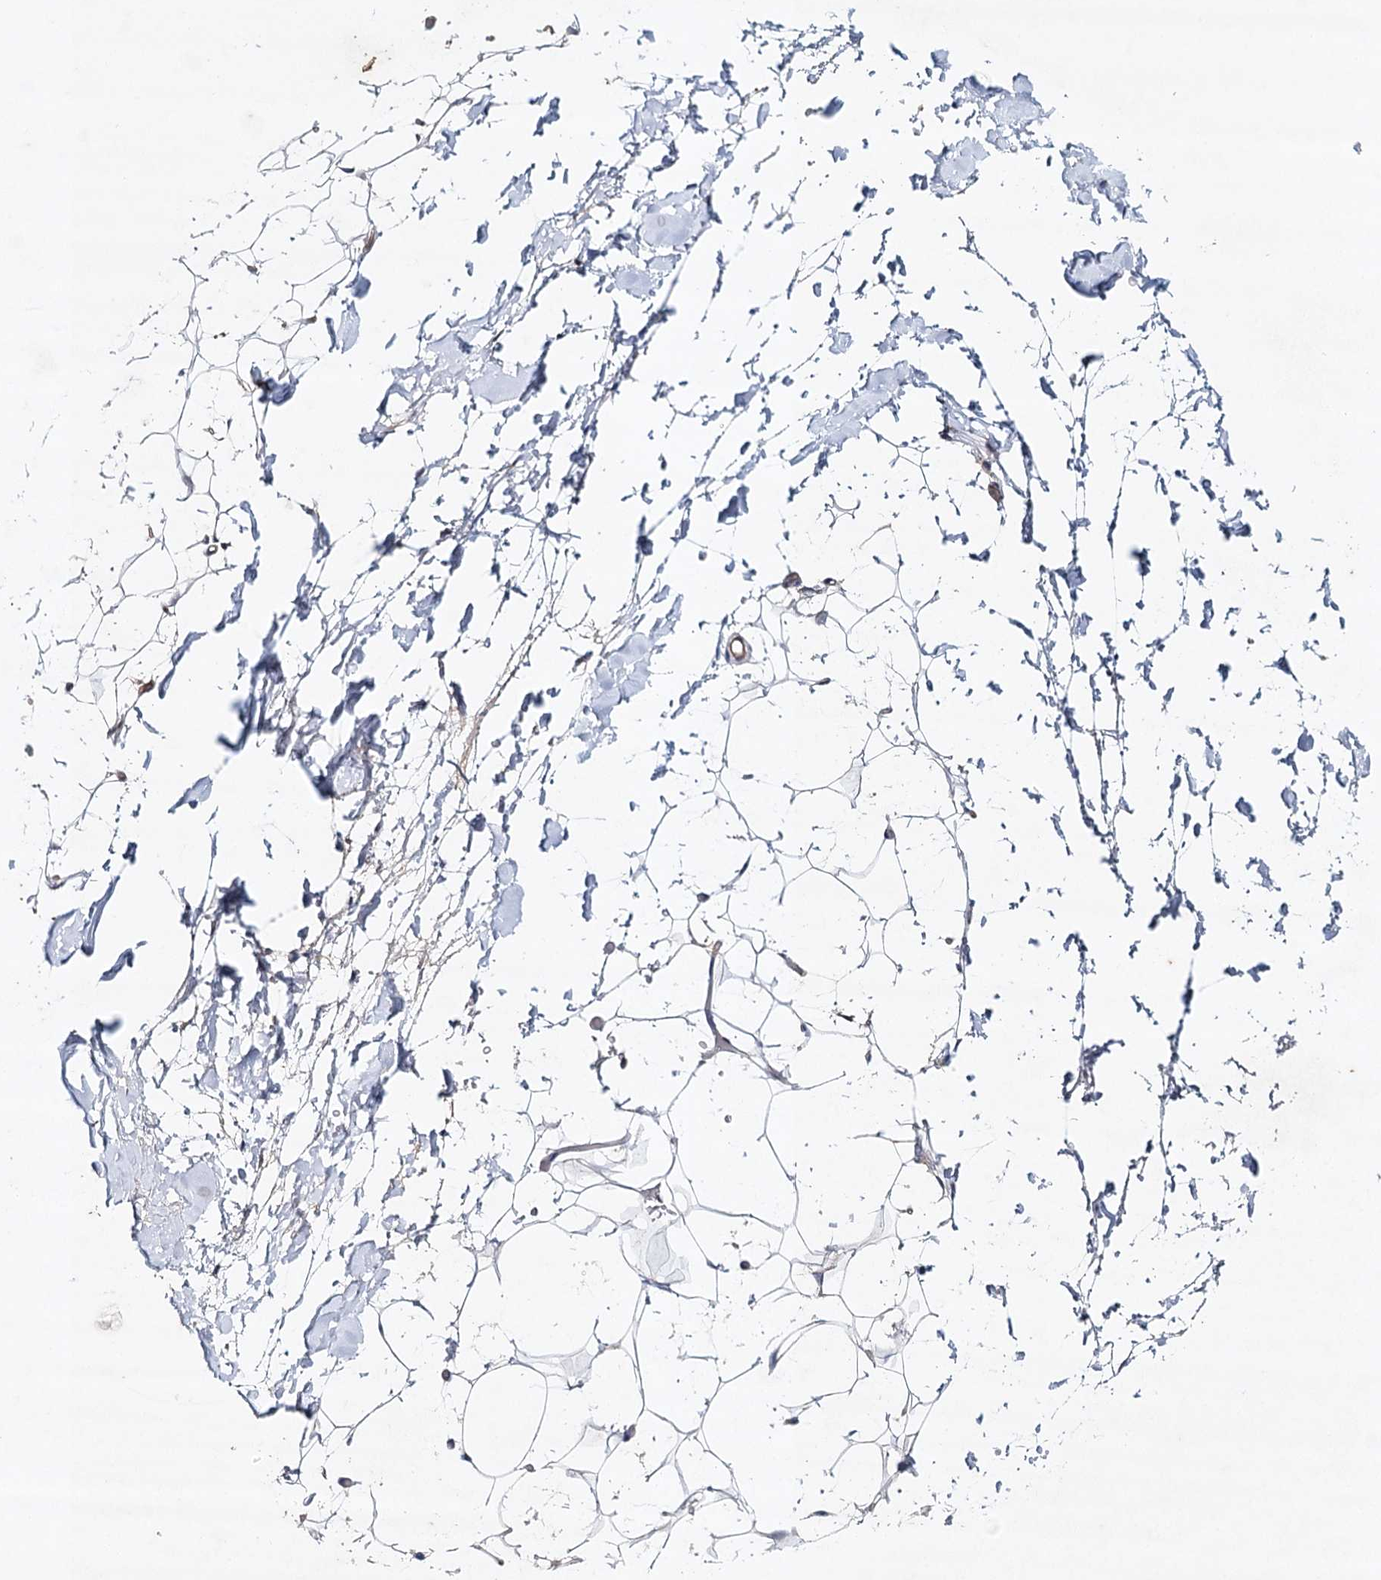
{"staining": {"intensity": "moderate", "quantity": "<25%", "location": "cytoplasmic/membranous"}, "tissue": "adipose tissue", "cell_type": "Adipocytes", "image_type": "normal", "snomed": [{"axis": "morphology", "description": "Normal tissue, NOS"}, {"axis": "topography", "description": "Breast"}], "caption": "Immunohistochemistry (IHC) (DAB (3,3'-diaminobenzidine)) staining of normal adipose tissue exhibits moderate cytoplasmic/membranous protein positivity in about <25% of adipocytes. Using DAB (brown) and hematoxylin (blue) stains, captured at high magnification using brightfield microscopy.", "gene": "SYNPO", "patient": {"sex": "female", "age": 26}}